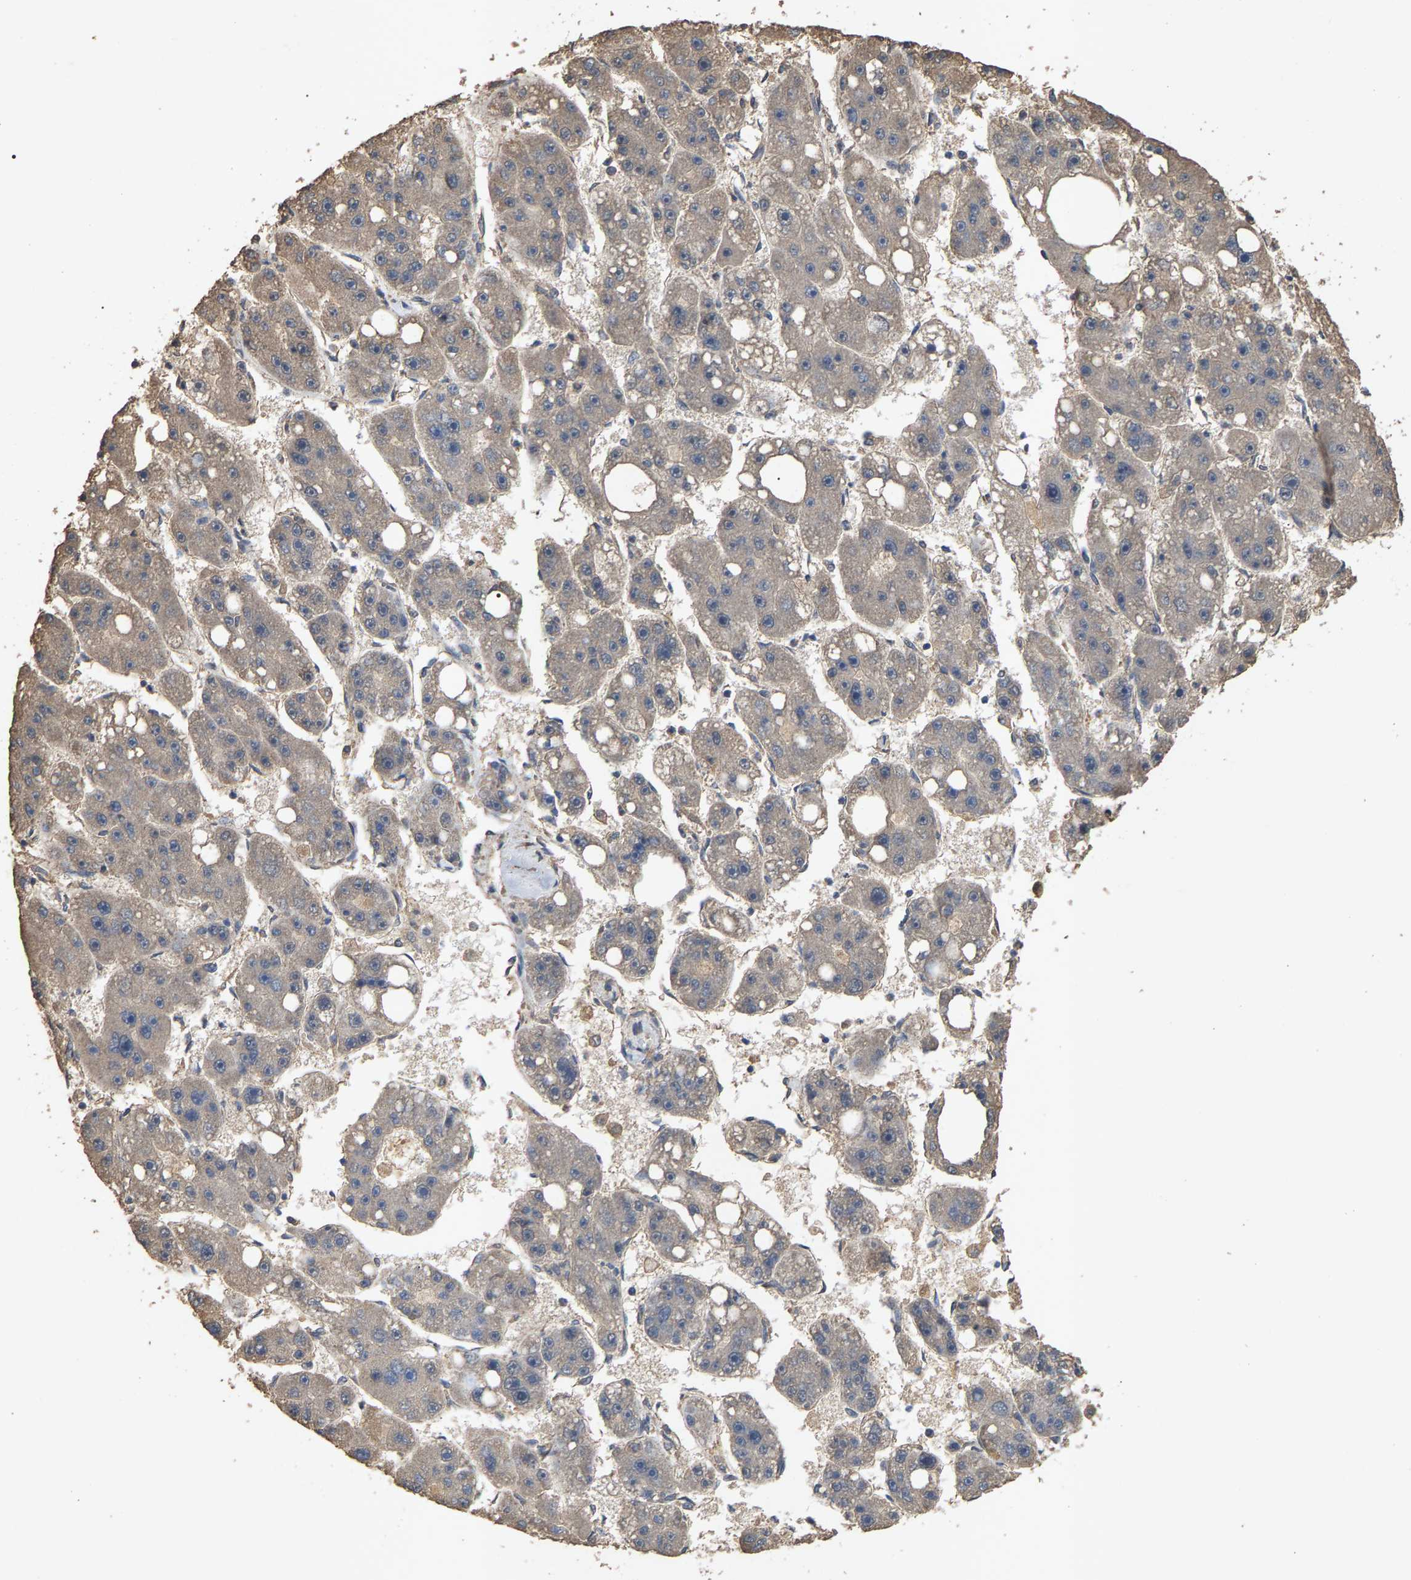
{"staining": {"intensity": "weak", "quantity": "<25%", "location": "cytoplasmic/membranous"}, "tissue": "liver cancer", "cell_type": "Tumor cells", "image_type": "cancer", "snomed": [{"axis": "morphology", "description": "Carcinoma, Hepatocellular, NOS"}, {"axis": "topography", "description": "Liver"}], "caption": "Histopathology image shows no significant protein staining in tumor cells of liver cancer.", "gene": "HTRA3", "patient": {"sex": "female", "age": 61}}